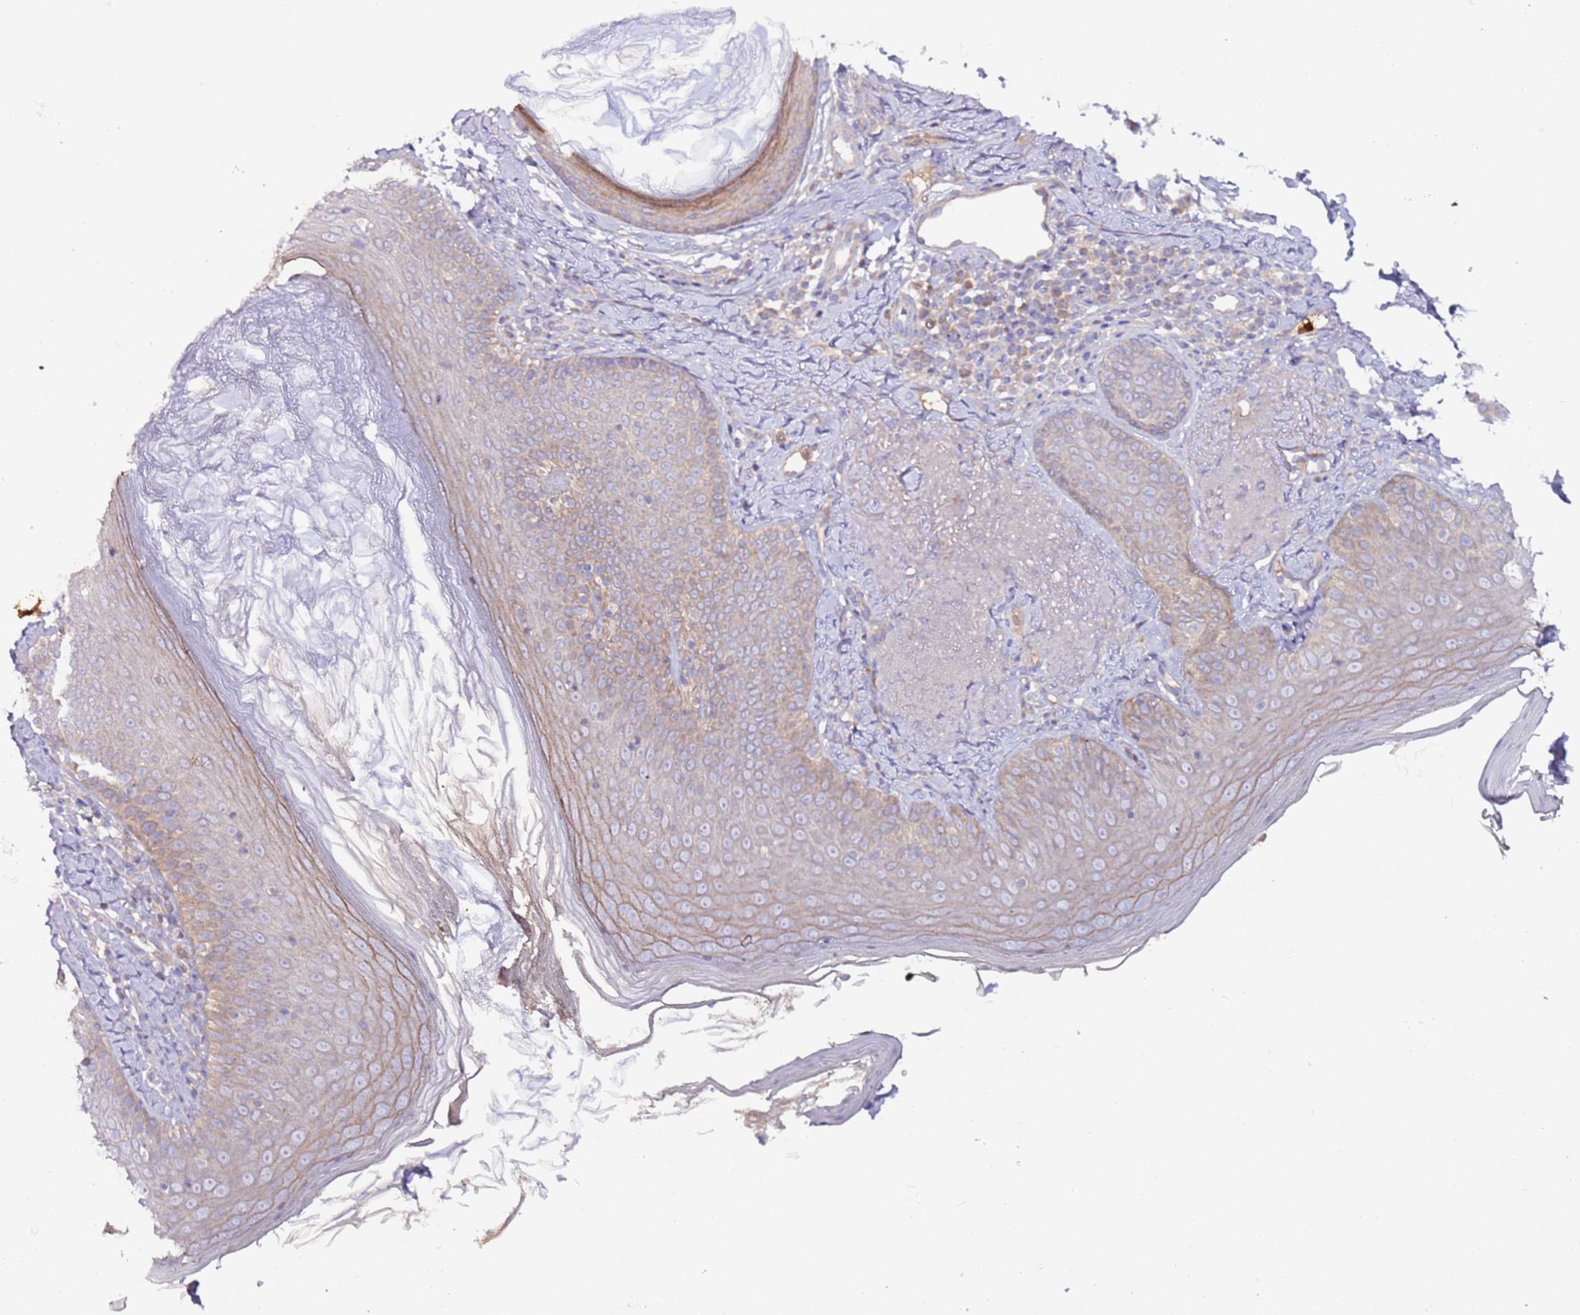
{"staining": {"intensity": "weak", "quantity": "25%-75%", "location": "cytoplasmic/membranous"}, "tissue": "skin", "cell_type": "Fibroblasts", "image_type": "normal", "snomed": [{"axis": "morphology", "description": "Normal tissue, NOS"}, {"axis": "topography", "description": "Skin"}], "caption": "Immunohistochemistry photomicrograph of normal skin: skin stained using immunohistochemistry demonstrates low levels of weak protein expression localized specifically in the cytoplasmic/membranous of fibroblasts, appearing as a cytoplasmic/membranous brown color.", "gene": "FLVCR1", "patient": {"sex": "male", "age": 57}}